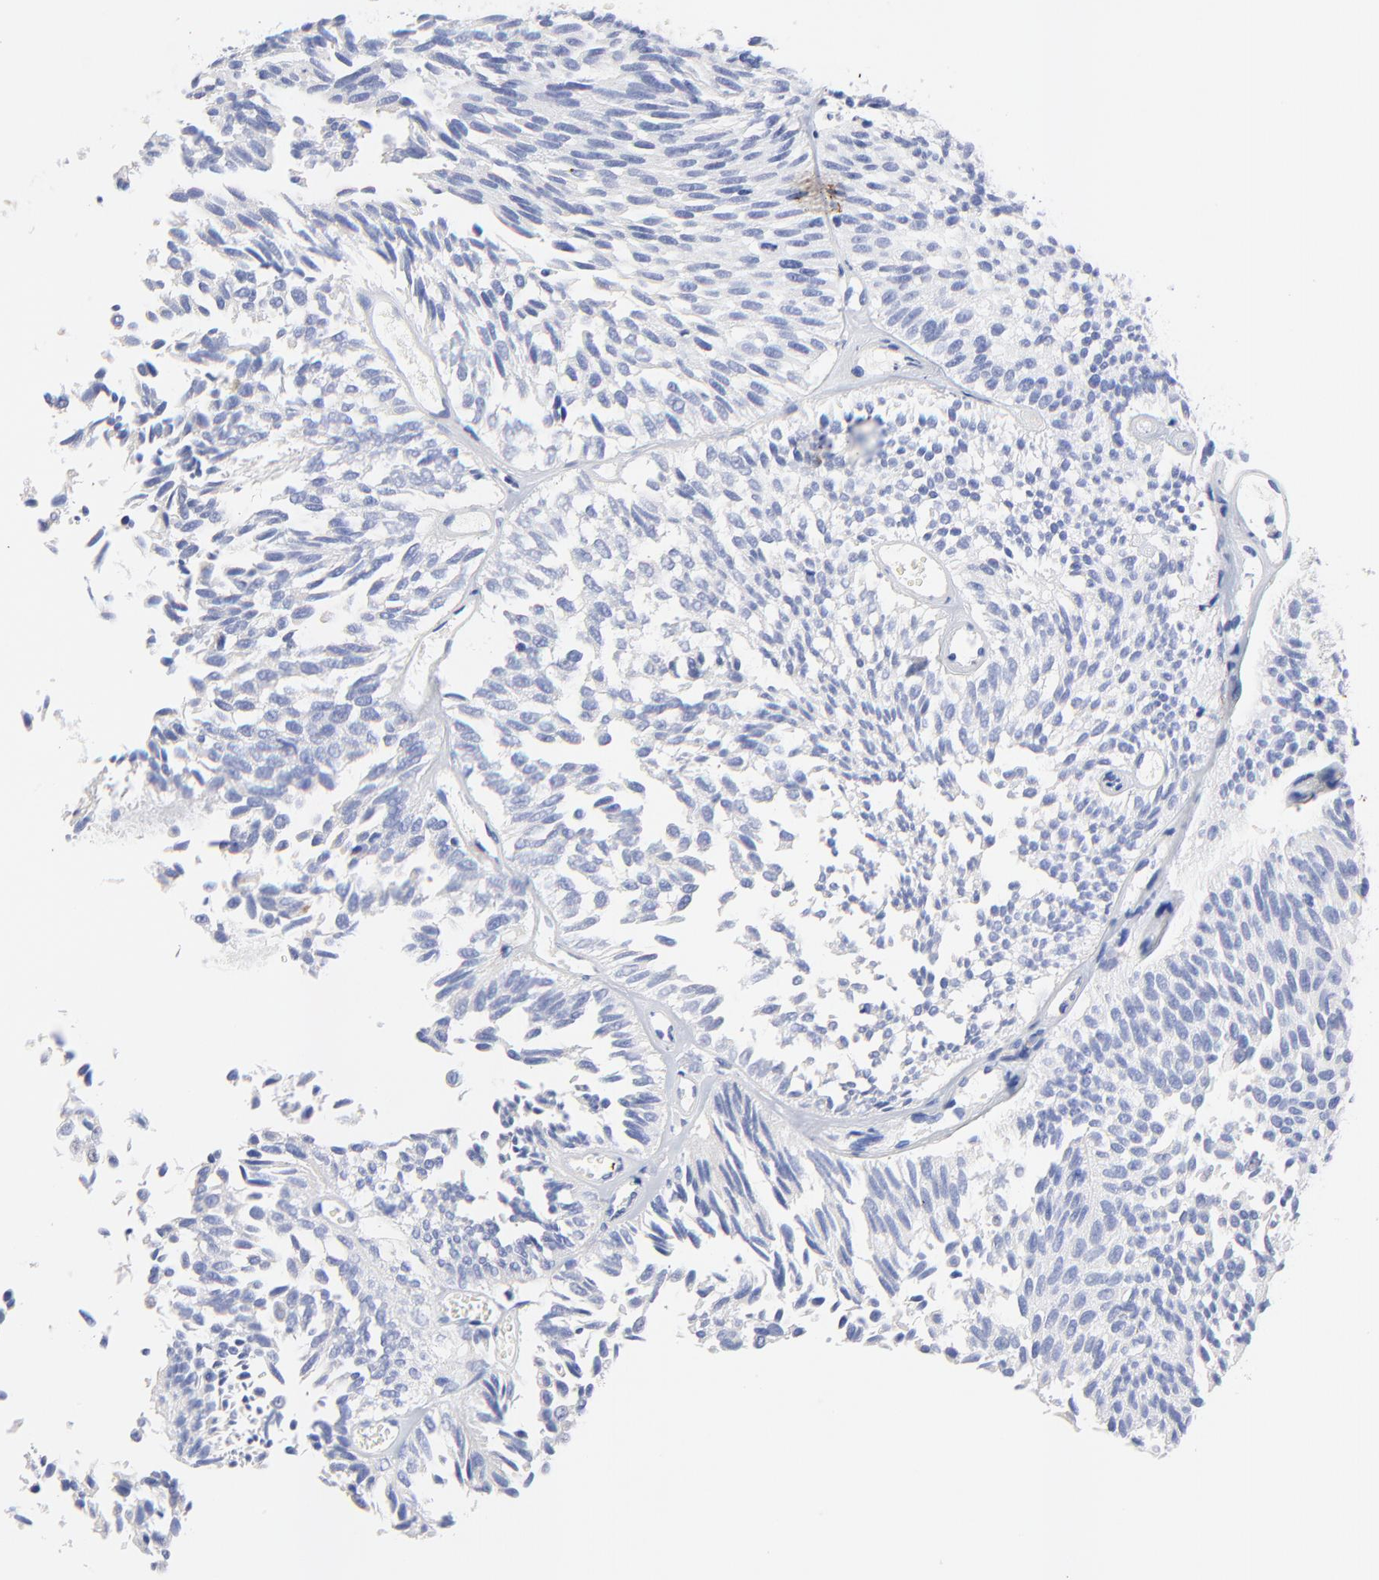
{"staining": {"intensity": "negative", "quantity": "none", "location": "none"}, "tissue": "urothelial cancer", "cell_type": "Tumor cells", "image_type": "cancer", "snomed": [{"axis": "morphology", "description": "Urothelial carcinoma, Low grade"}, {"axis": "topography", "description": "Urinary bladder"}], "caption": "This histopathology image is of urothelial cancer stained with IHC to label a protein in brown with the nuclei are counter-stained blue. There is no staining in tumor cells. (Brightfield microscopy of DAB (3,3'-diaminobenzidine) immunohistochemistry at high magnification).", "gene": "FBXO10", "patient": {"sex": "male", "age": 76}}